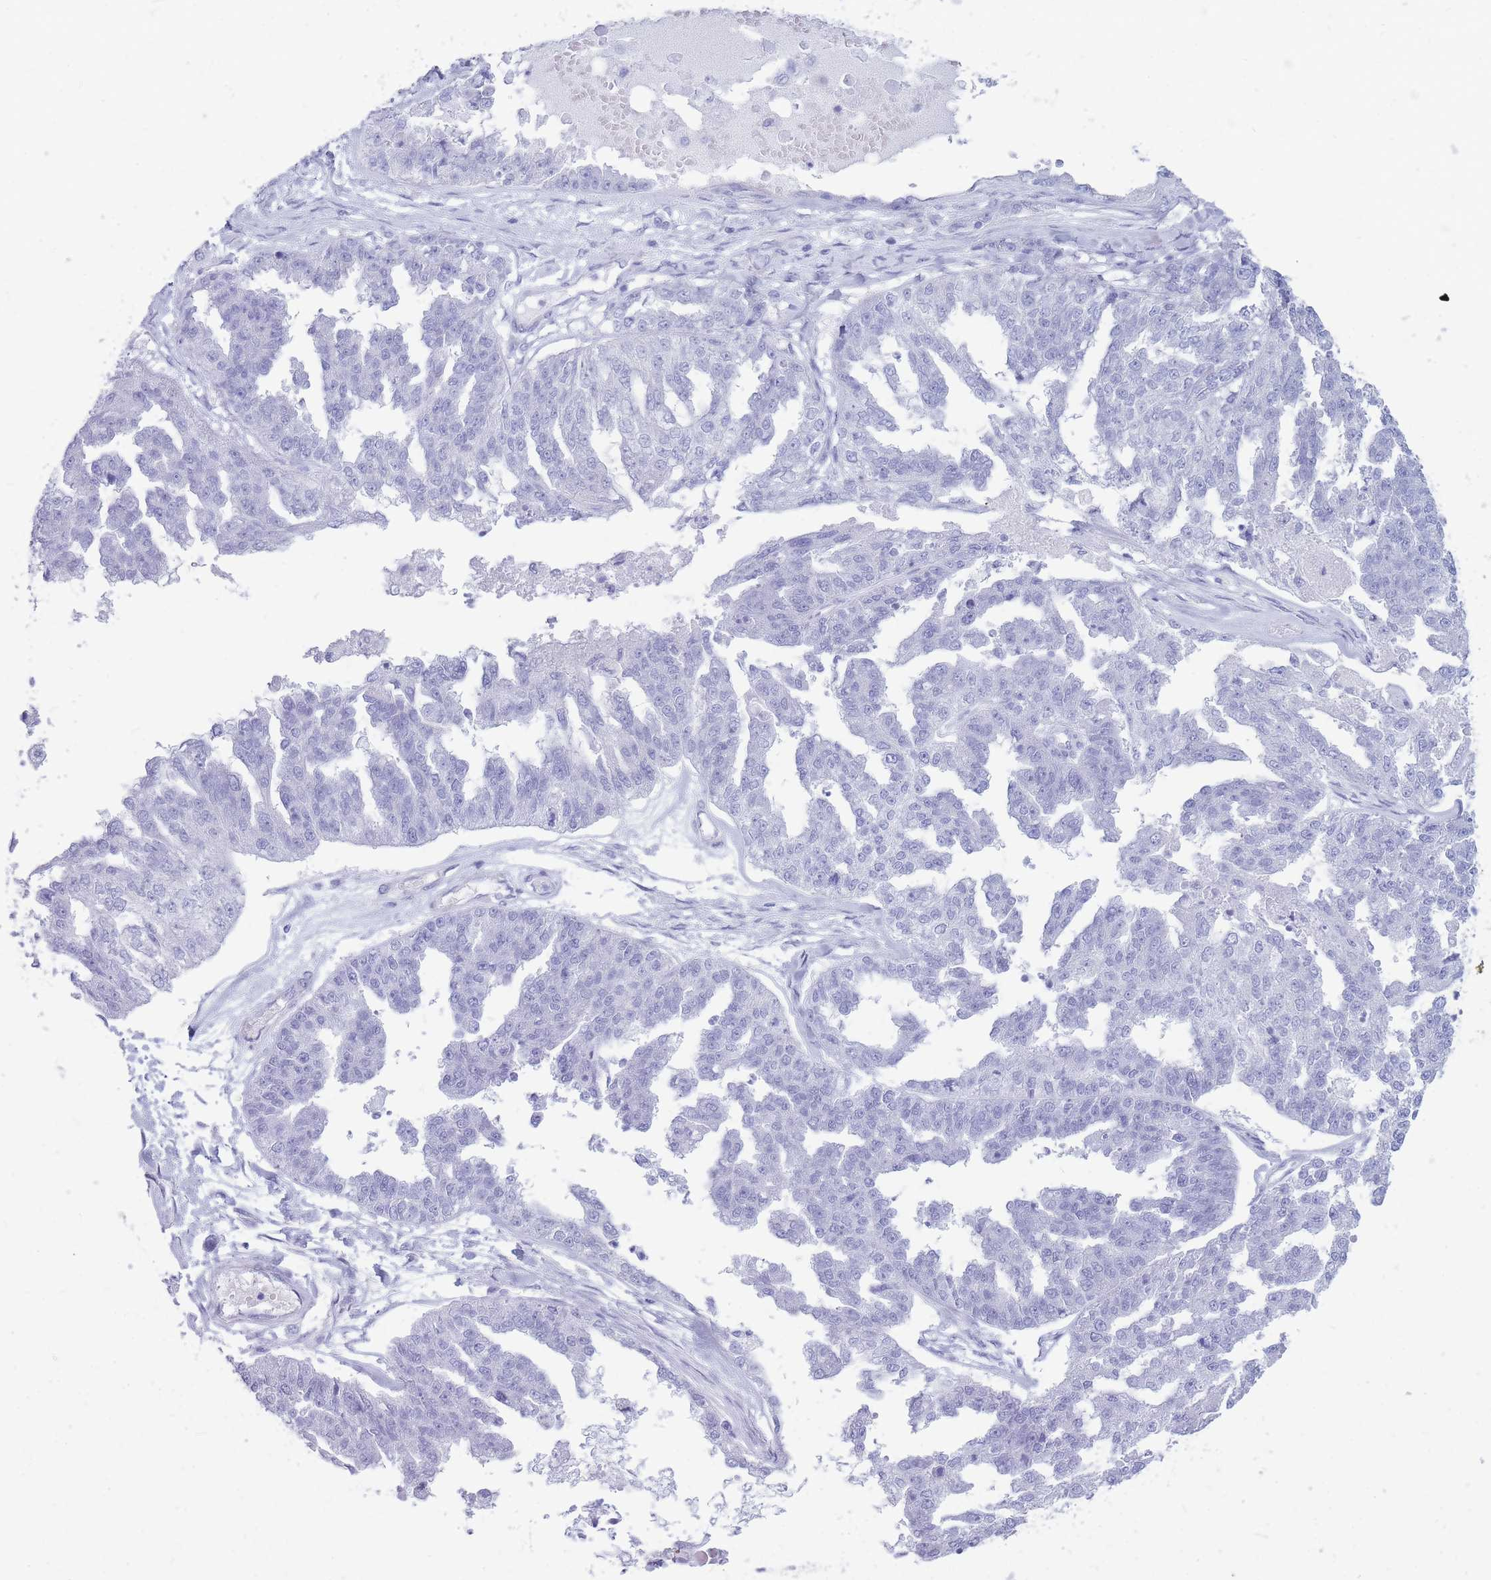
{"staining": {"intensity": "negative", "quantity": "none", "location": "none"}, "tissue": "ovarian cancer", "cell_type": "Tumor cells", "image_type": "cancer", "snomed": [{"axis": "morphology", "description": "Cystadenocarcinoma, serous, NOS"}, {"axis": "topography", "description": "Ovary"}], "caption": "This is an IHC photomicrograph of ovarian cancer. There is no positivity in tumor cells.", "gene": "MTSS2", "patient": {"sex": "female", "age": 58}}